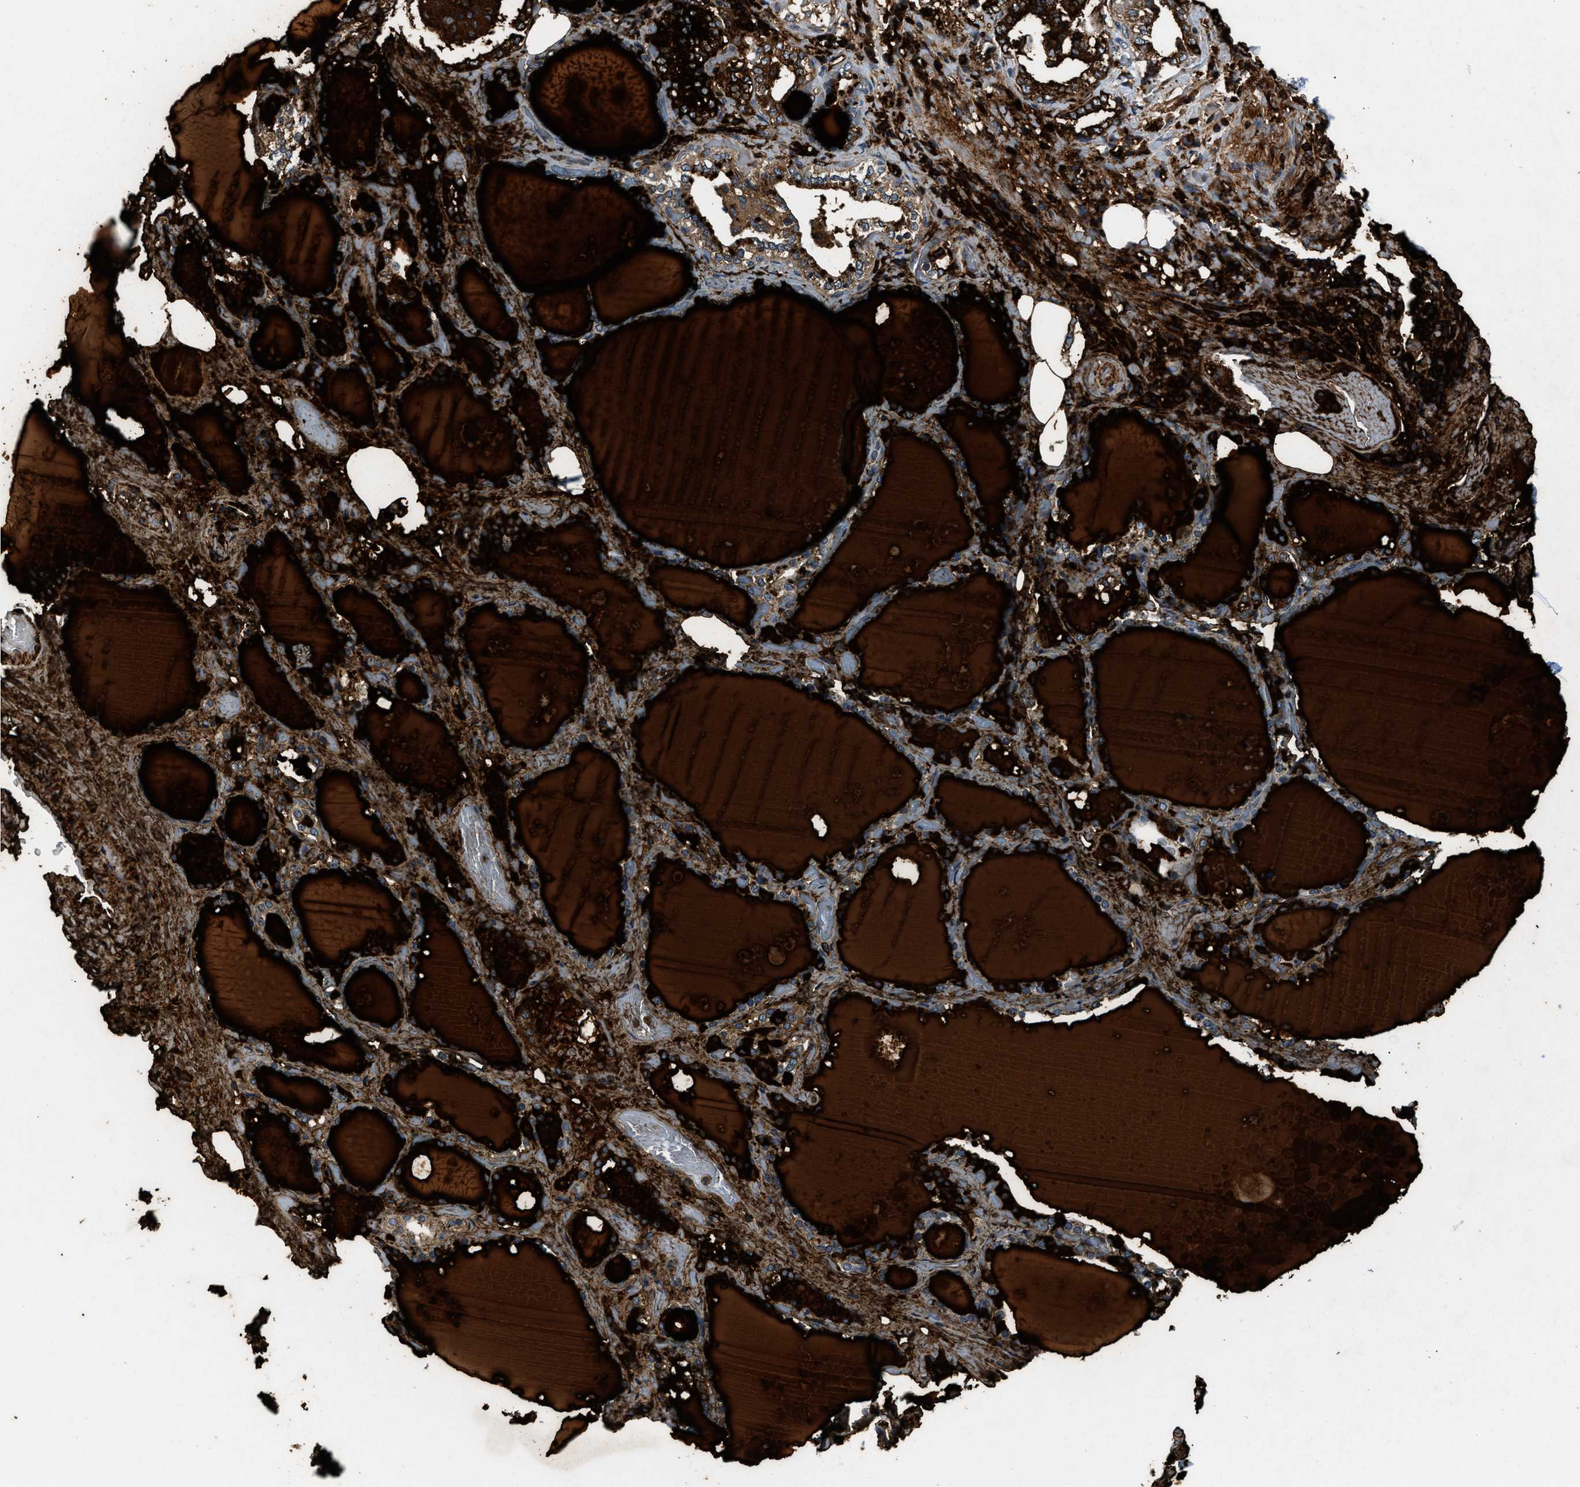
{"staining": {"intensity": "moderate", "quantity": ">75%", "location": "cytoplasmic/membranous"}, "tissue": "thyroid gland", "cell_type": "Glandular cells", "image_type": "normal", "snomed": [{"axis": "morphology", "description": "Normal tissue, NOS"}, {"axis": "topography", "description": "Thyroid gland"}], "caption": "IHC (DAB) staining of benign thyroid gland demonstrates moderate cytoplasmic/membranous protein expression in approximately >75% of glandular cells. (IHC, brightfield microscopy, high magnification).", "gene": "CHUK", "patient": {"sex": "male", "age": 61}}